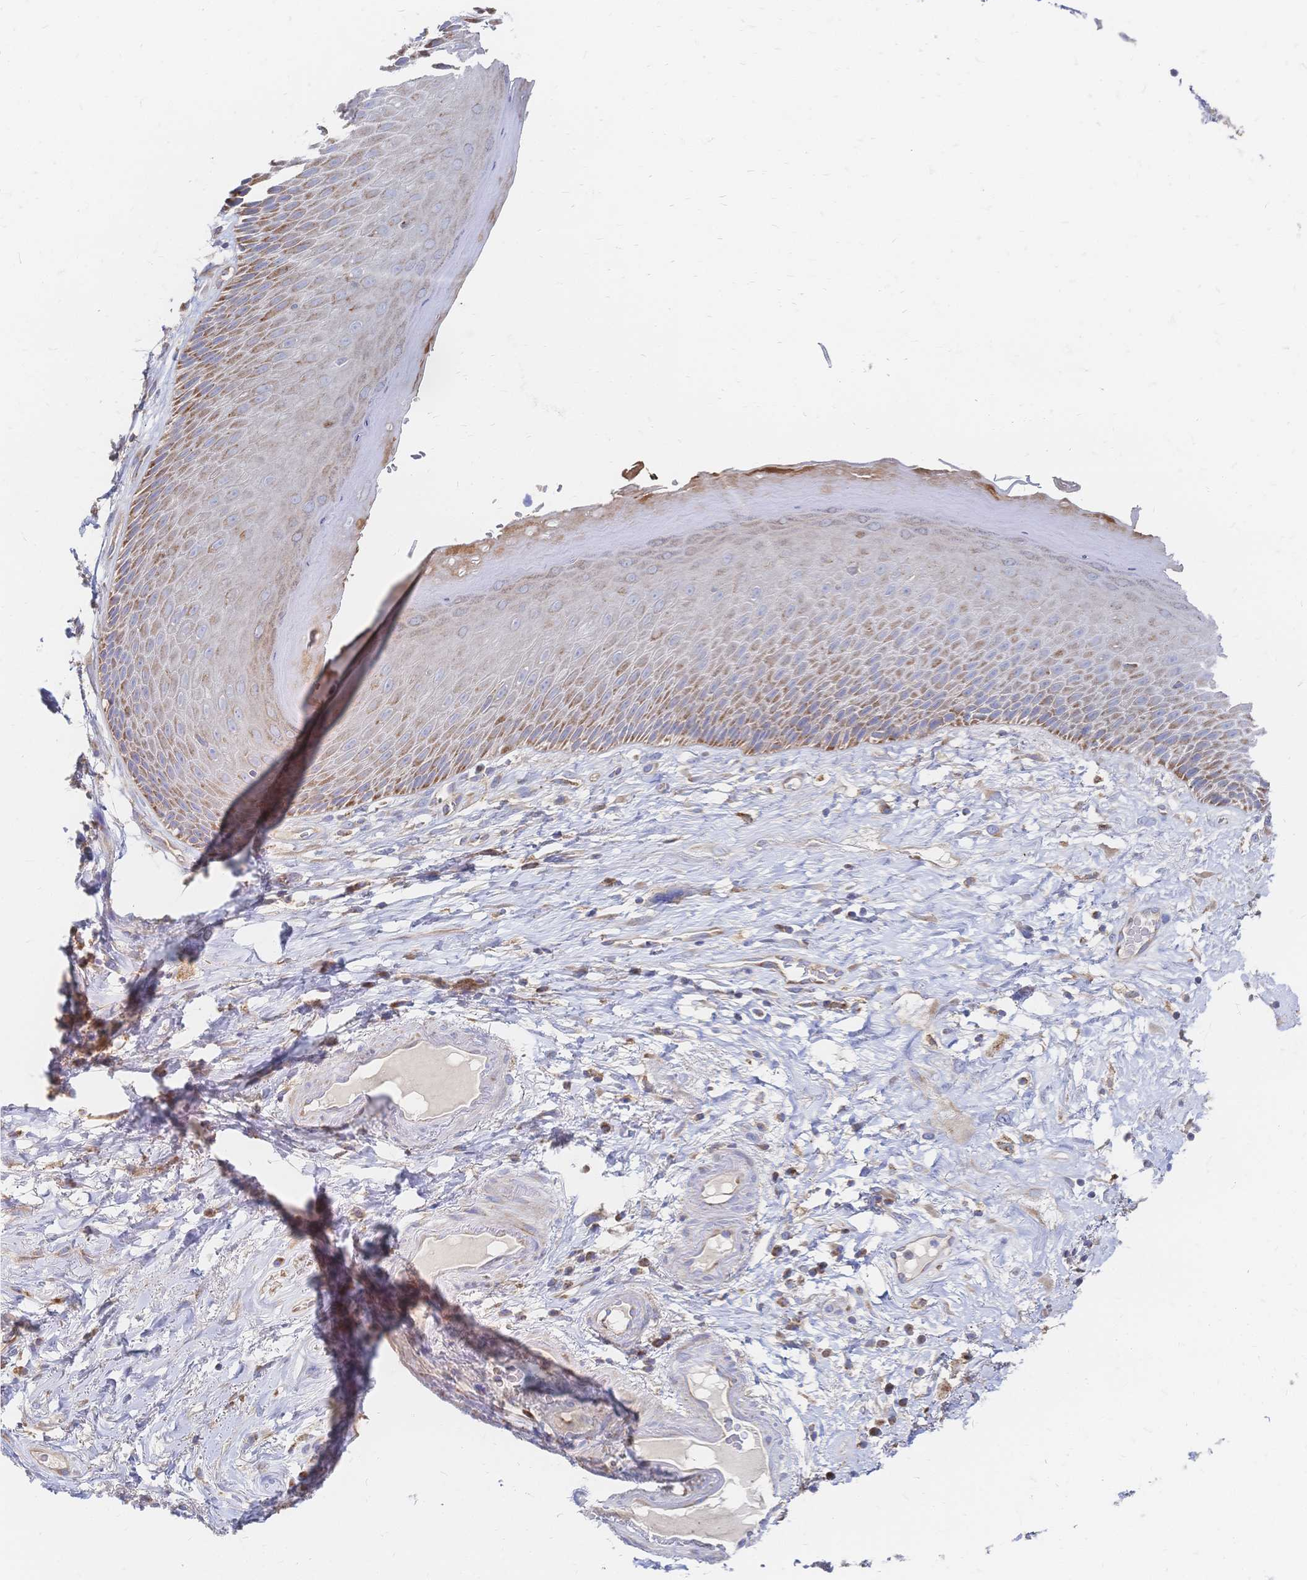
{"staining": {"intensity": "moderate", "quantity": ">75%", "location": "cytoplasmic/membranous"}, "tissue": "skin", "cell_type": "Epidermal cells", "image_type": "normal", "snomed": [{"axis": "morphology", "description": "Normal tissue, NOS"}, {"axis": "topography", "description": "Anal"}], "caption": "Skin stained with a brown dye displays moderate cytoplasmic/membranous positive staining in about >75% of epidermal cells.", "gene": "SORBS1", "patient": {"sex": "male", "age": 78}}